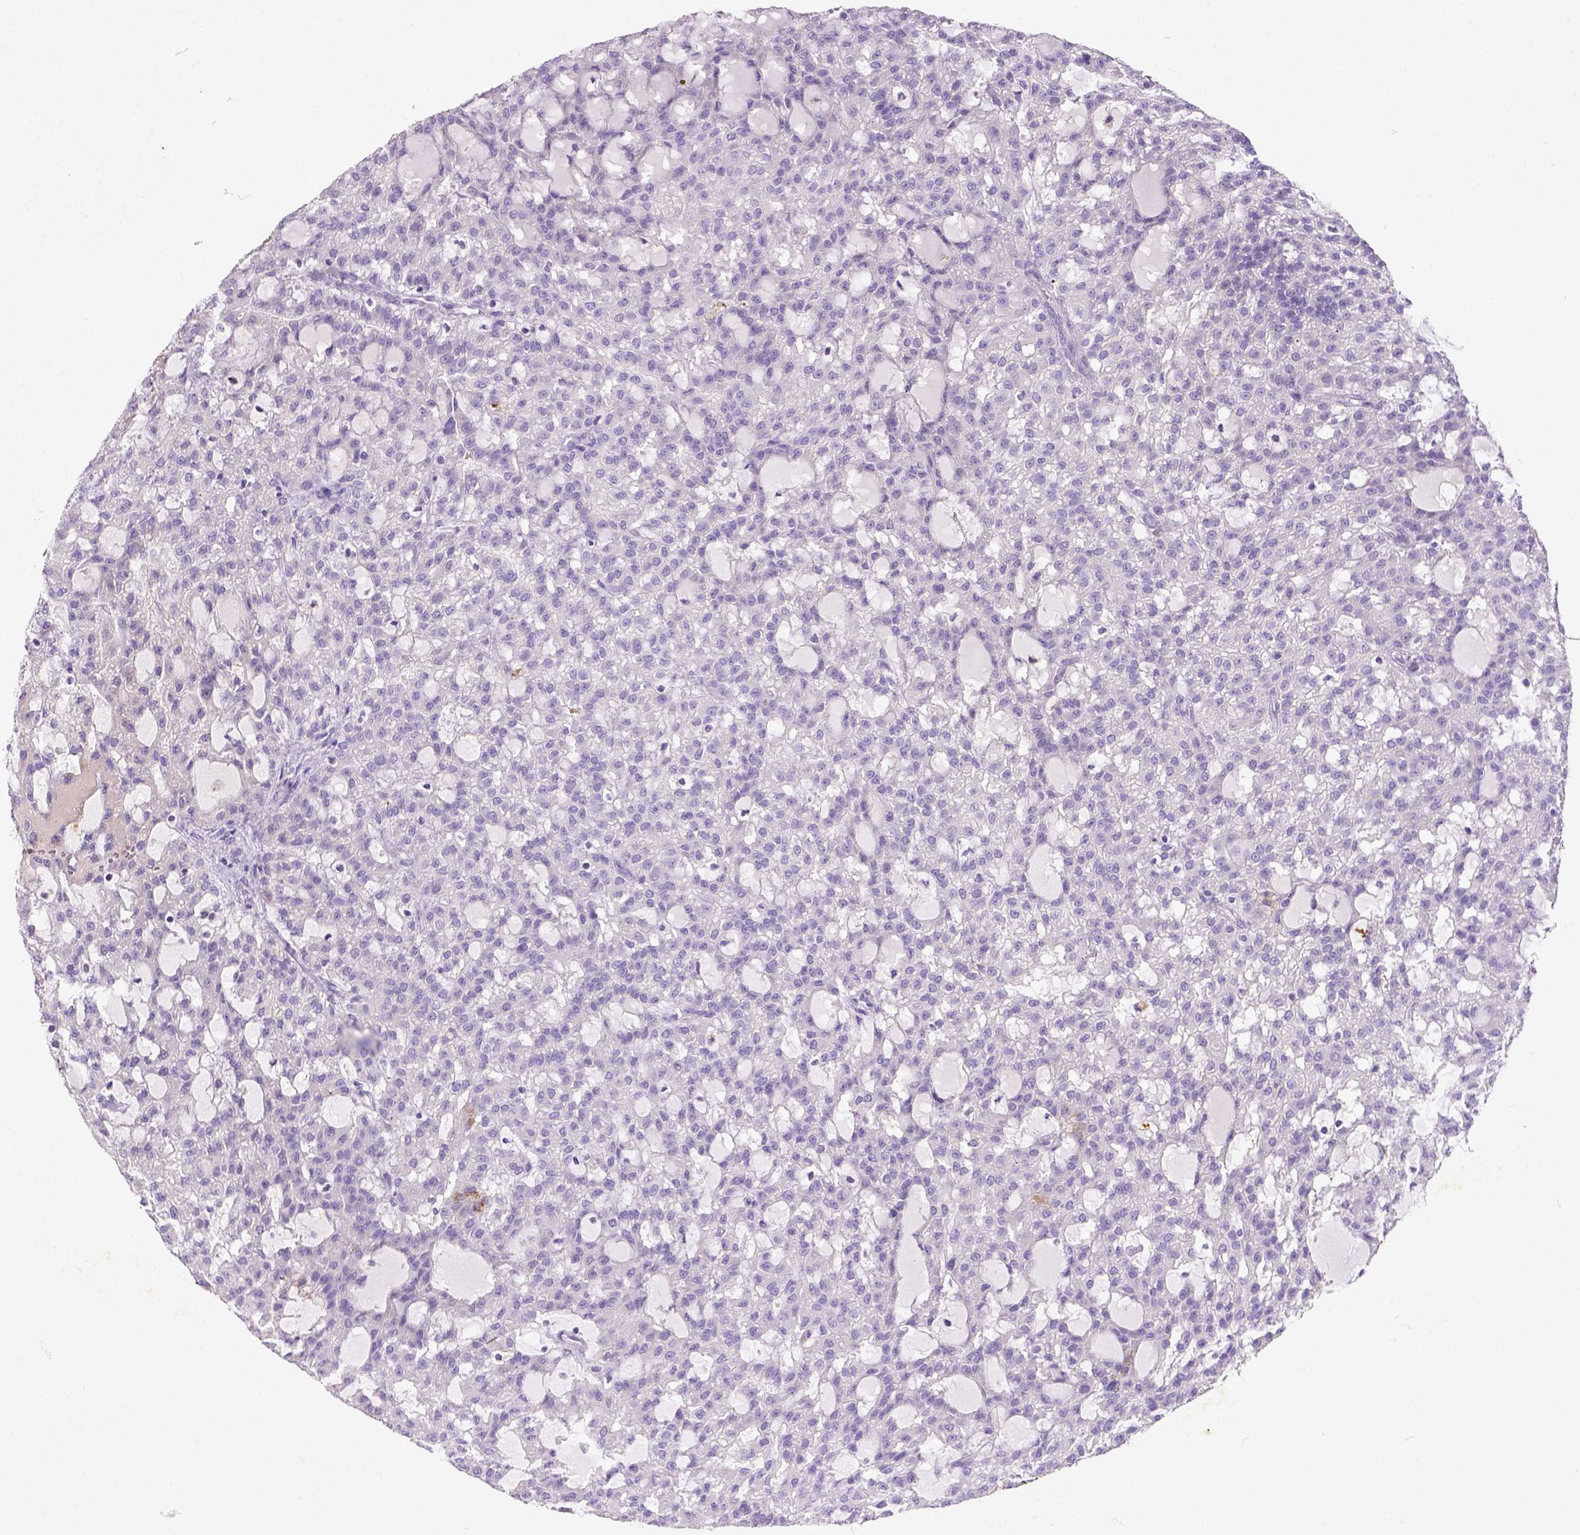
{"staining": {"intensity": "negative", "quantity": "none", "location": "none"}, "tissue": "renal cancer", "cell_type": "Tumor cells", "image_type": "cancer", "snomed": [{"axis": "morphology", "description": "Adenocarcinoma, NOS"}, {"axis": "topography", "description": "Kidney"}], "caption": "Human renal cancer (adenocarcinoma) stained for a protein using immunohistochemistry (IHC) displays no expression in tumor cells.", "gene": "NUDT2", "patient": {"sex": "male", "age": 63}}